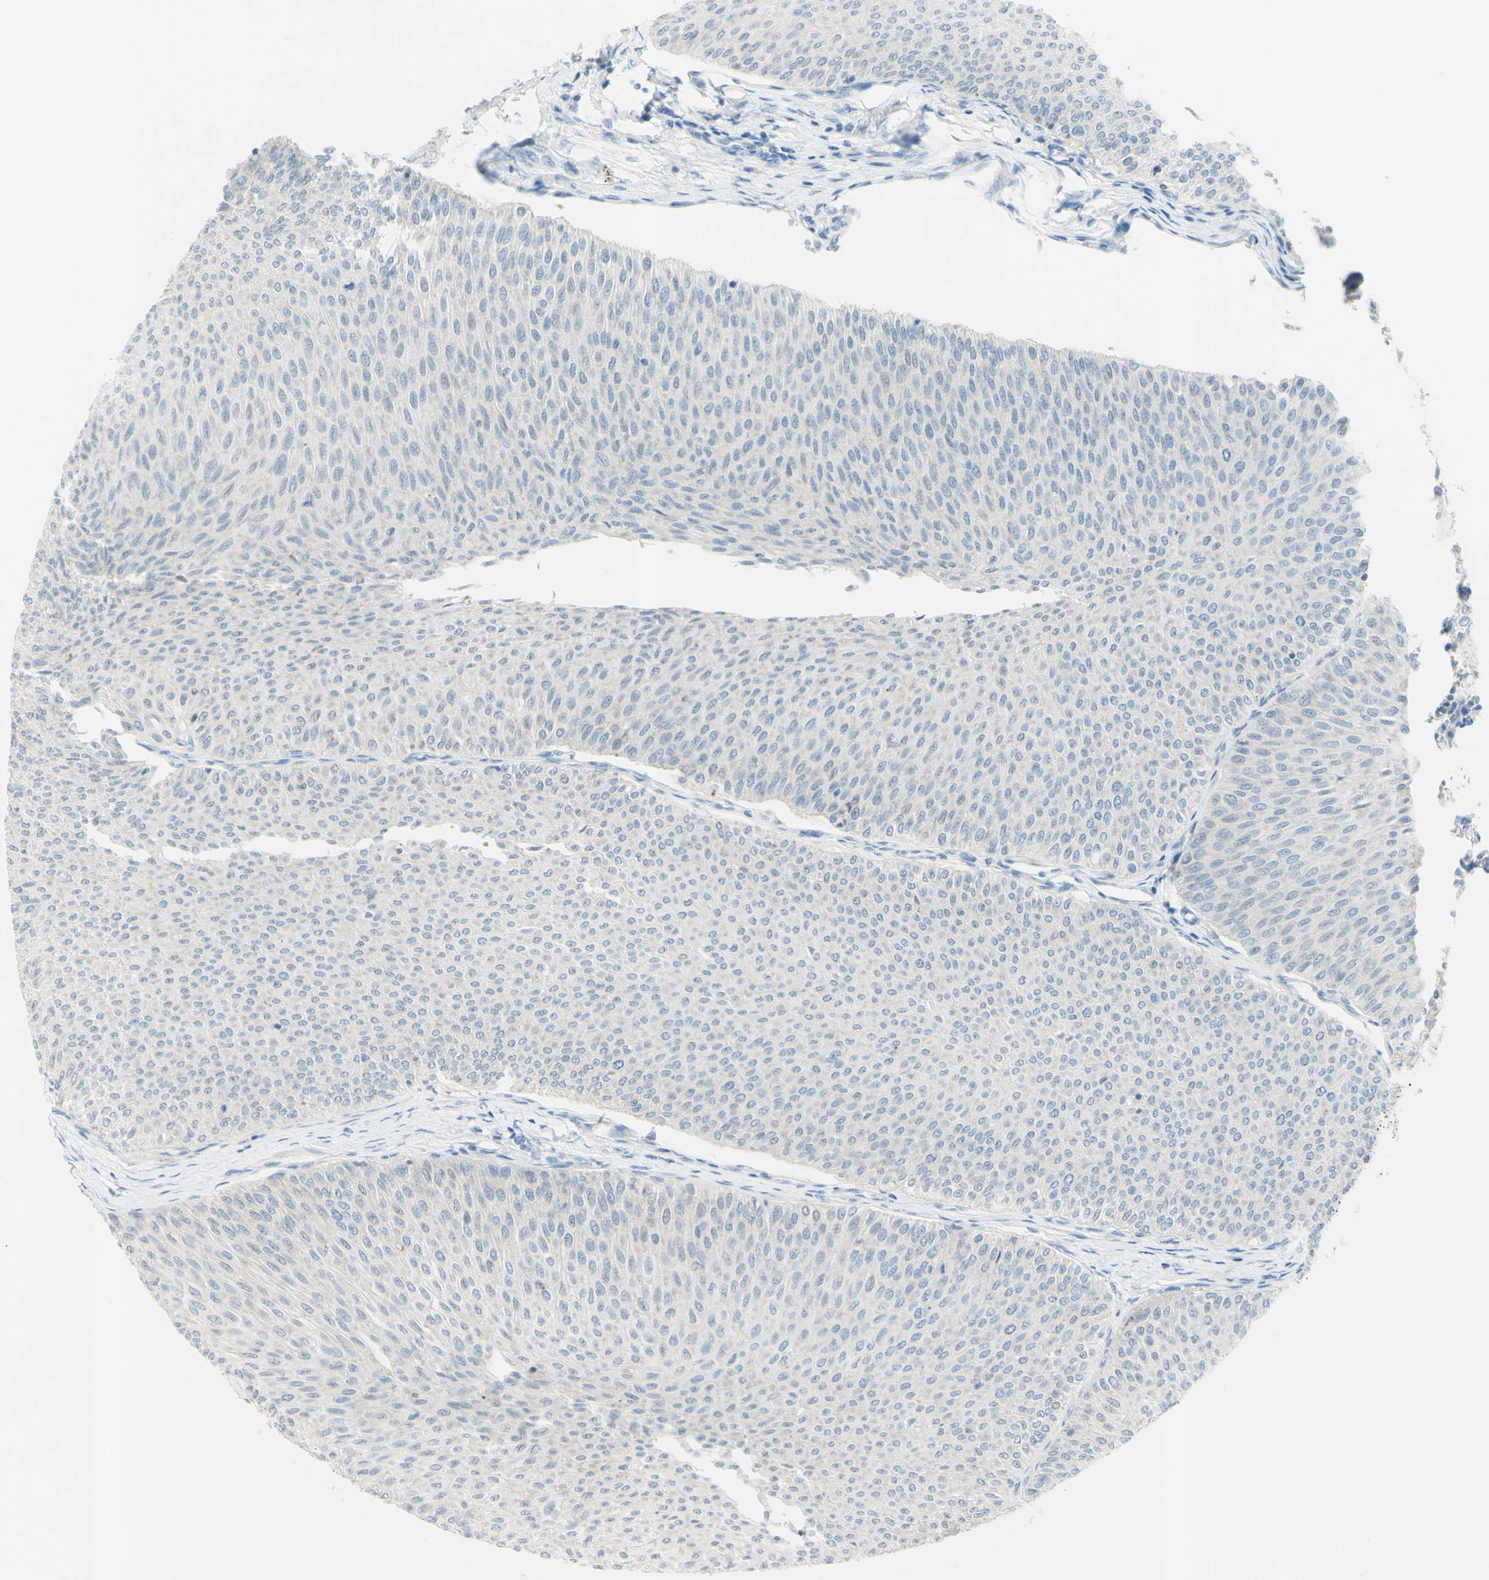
{"staining": {"intensity": "negative", "quantity": "none", "location": "none"}, "tissue": "urothelial cancer", "cell_type": "Tumor cells", "image_type": "cancer", "snomed": [{"axis": "morphology", "description": "Urothelial carcinoma, Low grade"}, {"axis": "topography", "description": "Urinary bladder"}], "caption": "The micrograph displays no staining of tumor cells in urothelial cancer.", "gene": "TSPAN1", "patient": {"sex": "male", "age": 78}}